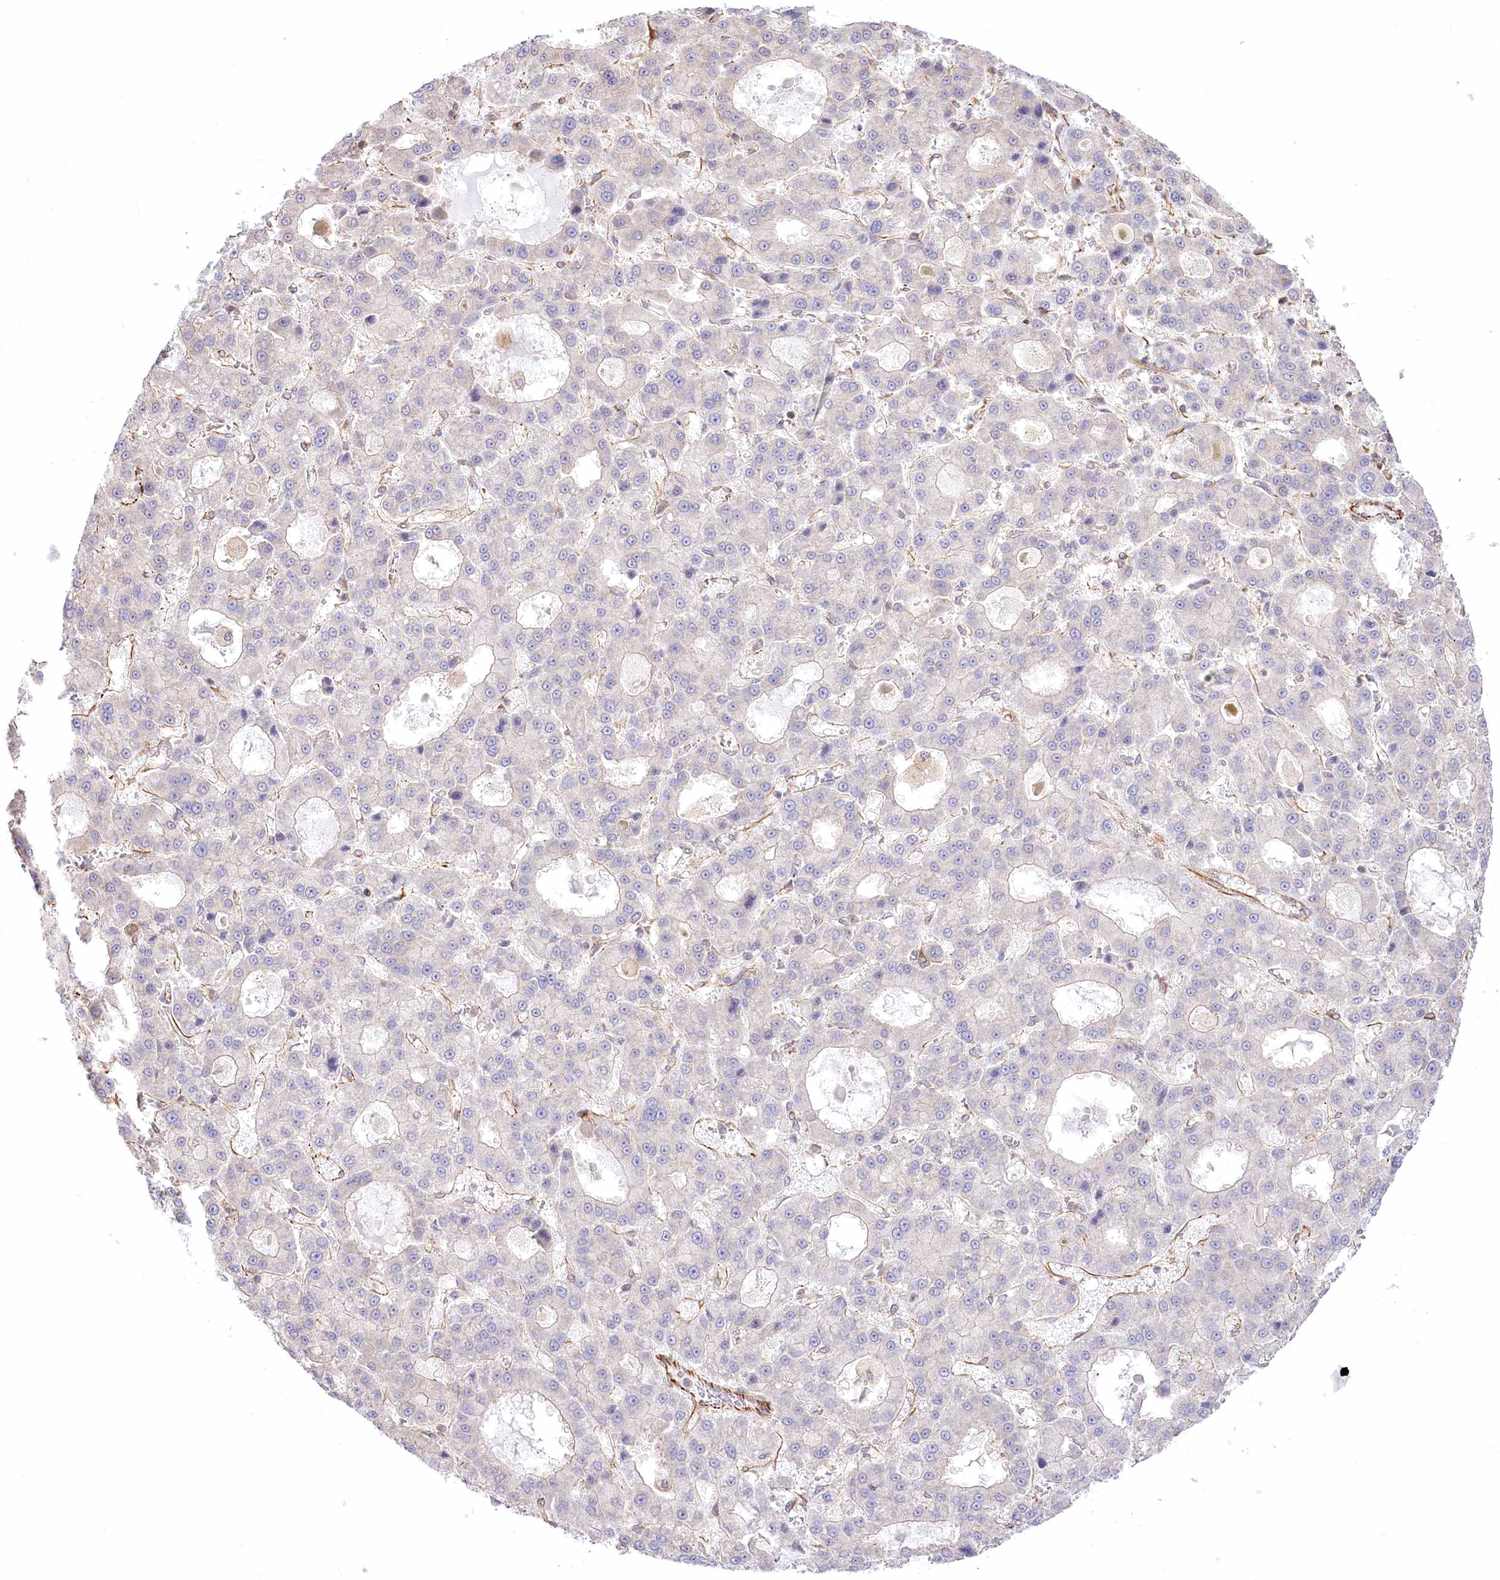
{"staining": {"intensity": "negative", "quantity": "none", "location": "none"}, "tissue": "liver cancer", "cell_type": "Tumor cells", "image_type": "cancer", "snomed": [{"axis": "morphology", "description": "Carcinoma, Hepatocellular, NOS"}, {"axis": "topography", "description": "Liver"}], "caption": "Human hepatocellular carcinoma (liver) stained for a protein using immunohistochemistry (IHC) demonstrates no expression in tumor cells.", "gene": "TTC1", "patient": {"sex": "male", "age": 70}}